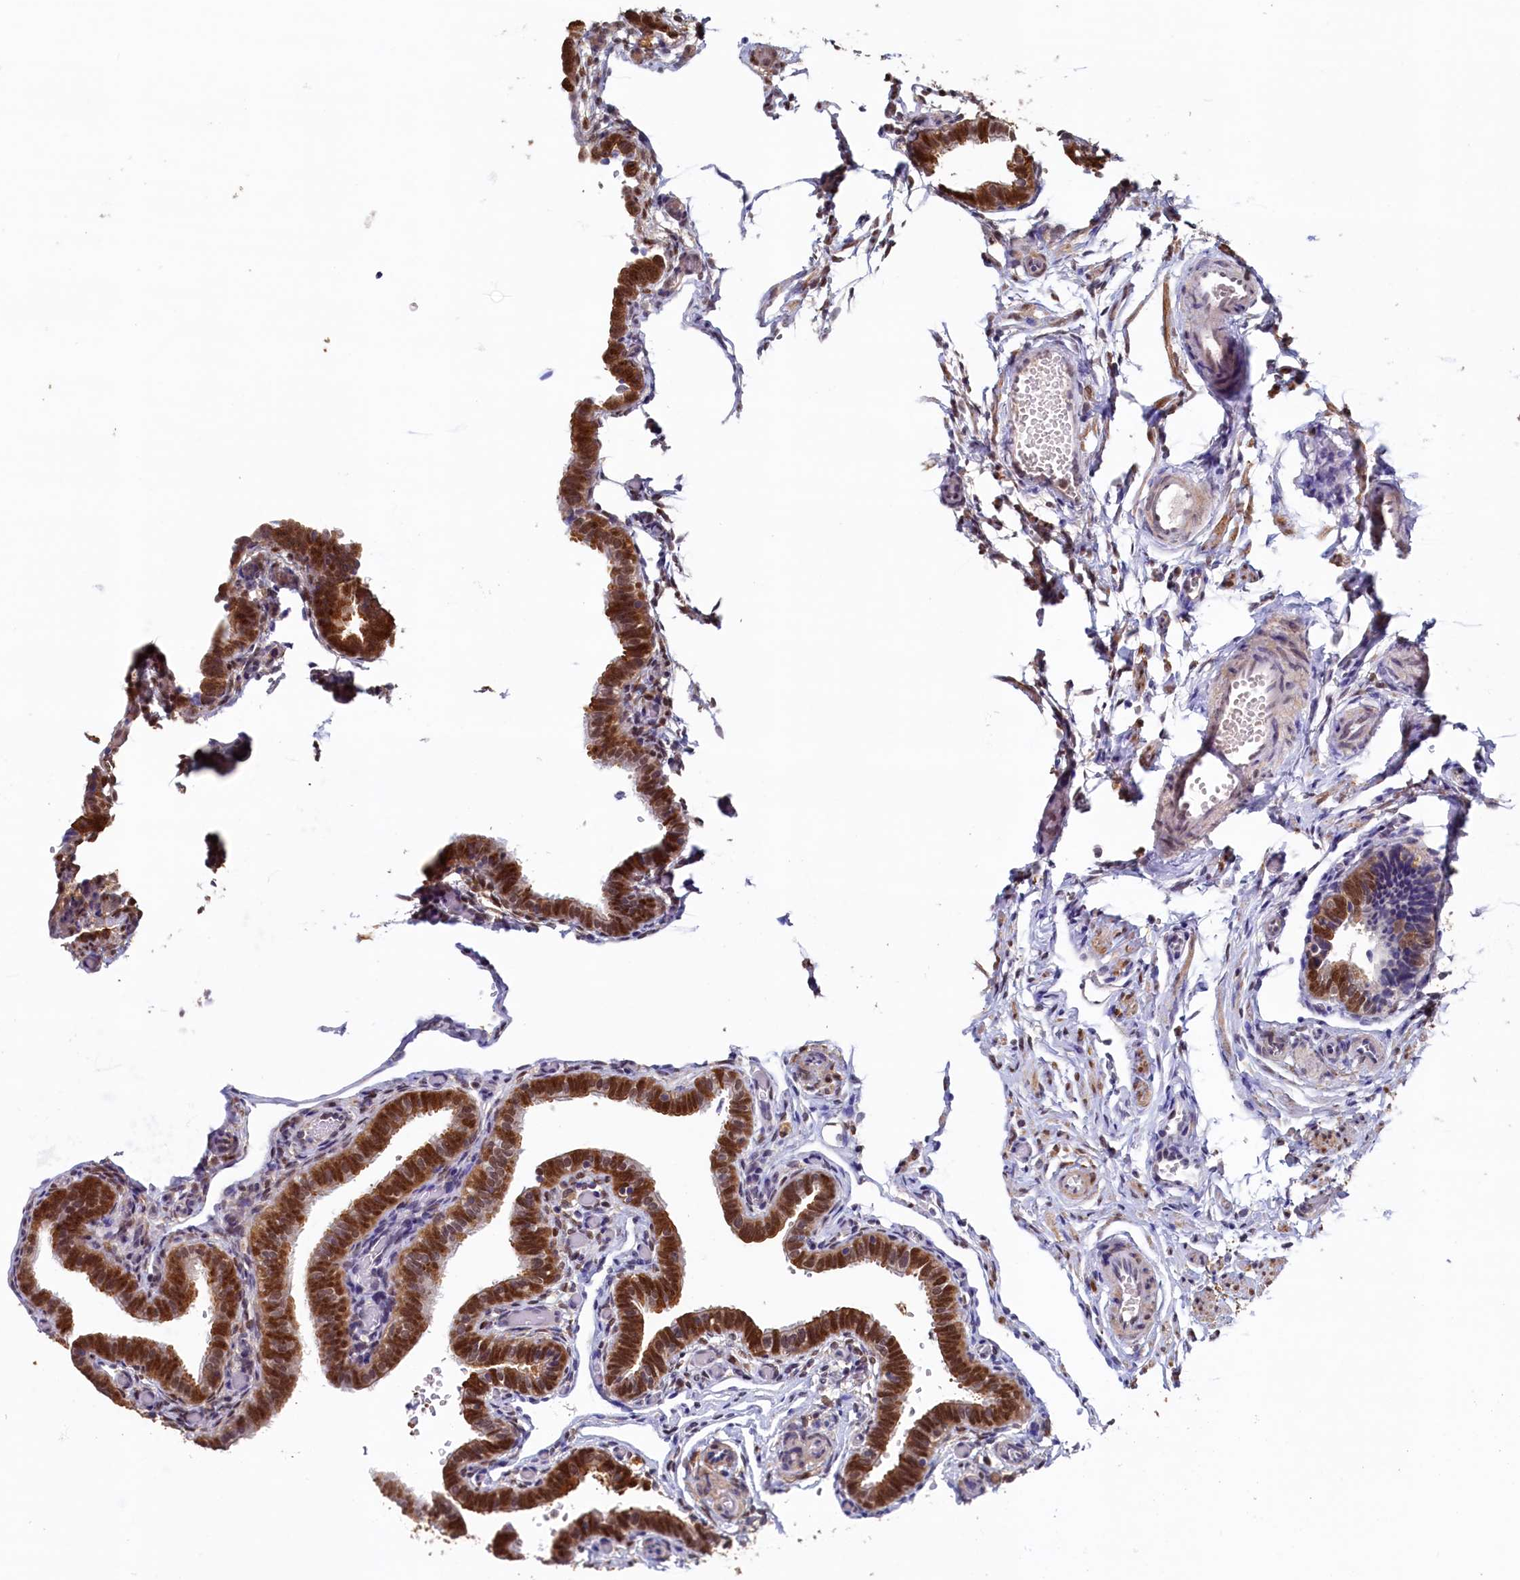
{"staining": {"intensity": "strong", "quantity": ">75%", "location": "cytoplasmic/membranous,nuclear"}, "tissue": "fallopian tube", "cell_type": "Glandular cells", "image_type": "normal", "snomed": [{"axis": "morphology", "description": "Normal tissue, NOS"}, {"axis": "topography", "description": "Fallopian tube"}], "caption": "Immunohistochemistry (IHC) (DAB (3,3'-diaminobenzidine)) staining of unremarkable human fallopian tube reveals strong cytoplasmic/membranous,nuclear protein positivity in approximately >75% of glandular cells.", "gene": "AHCY", "patient": {"sex": "female", "age": 36}}